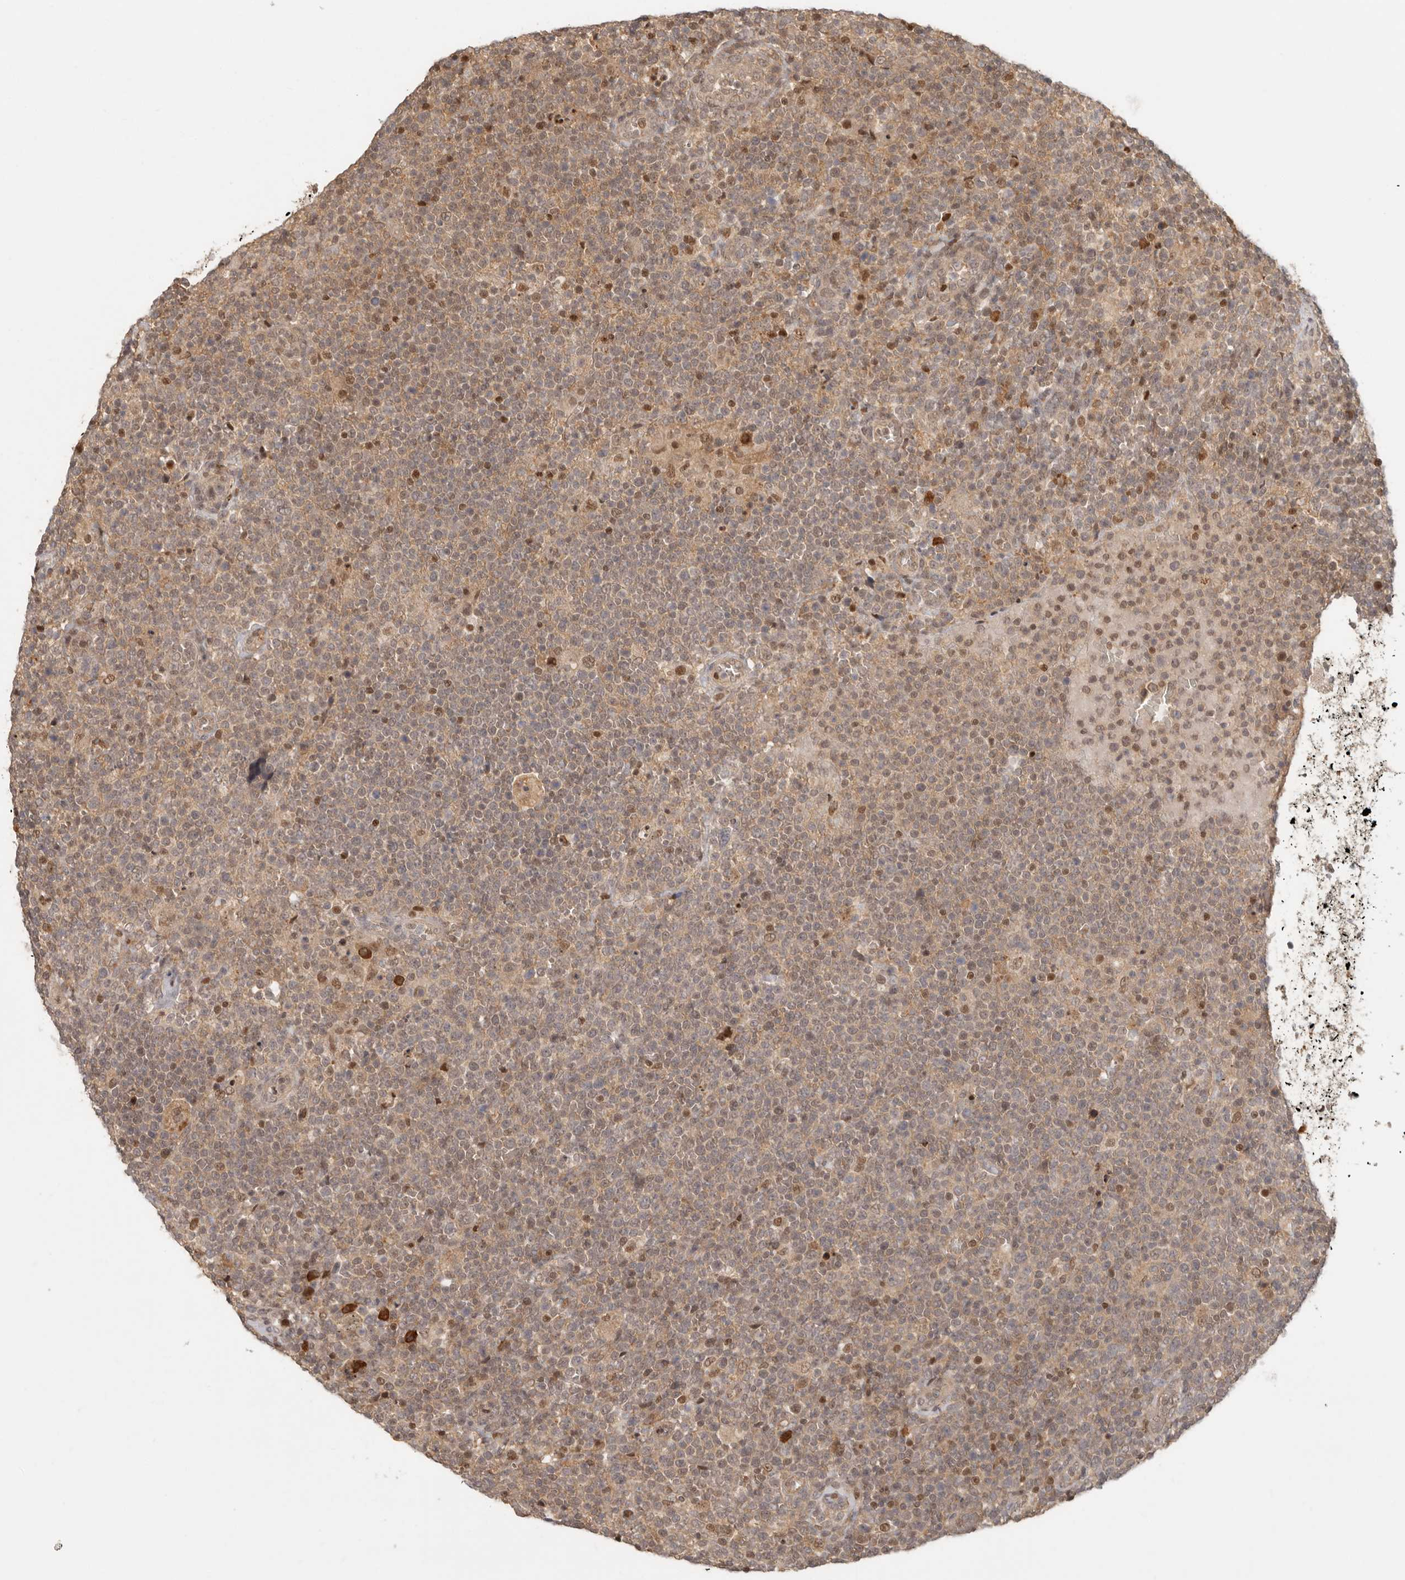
{"staining": {"intensity": "weak", "quantity": "25%-75%", "location": "cytoplasmic/membranous"}, "tissue": "lymphoma", "cell_type": "Tumor cells", "image_type": "cancer", "snomed": [{"axis": "morphology", "description": "Malignant lymphoma, non-Hodgkin's type, High grade"}, {"axis": "topography", "description": "Lymph node"}], "caption": "This is an image of IHC staining of lymphoma, which shows weak positivity in the cytoplasmic/membranous of tumor cells.", "gene": "PSMA5", "patient": {"sex": "male", "age": 61}}